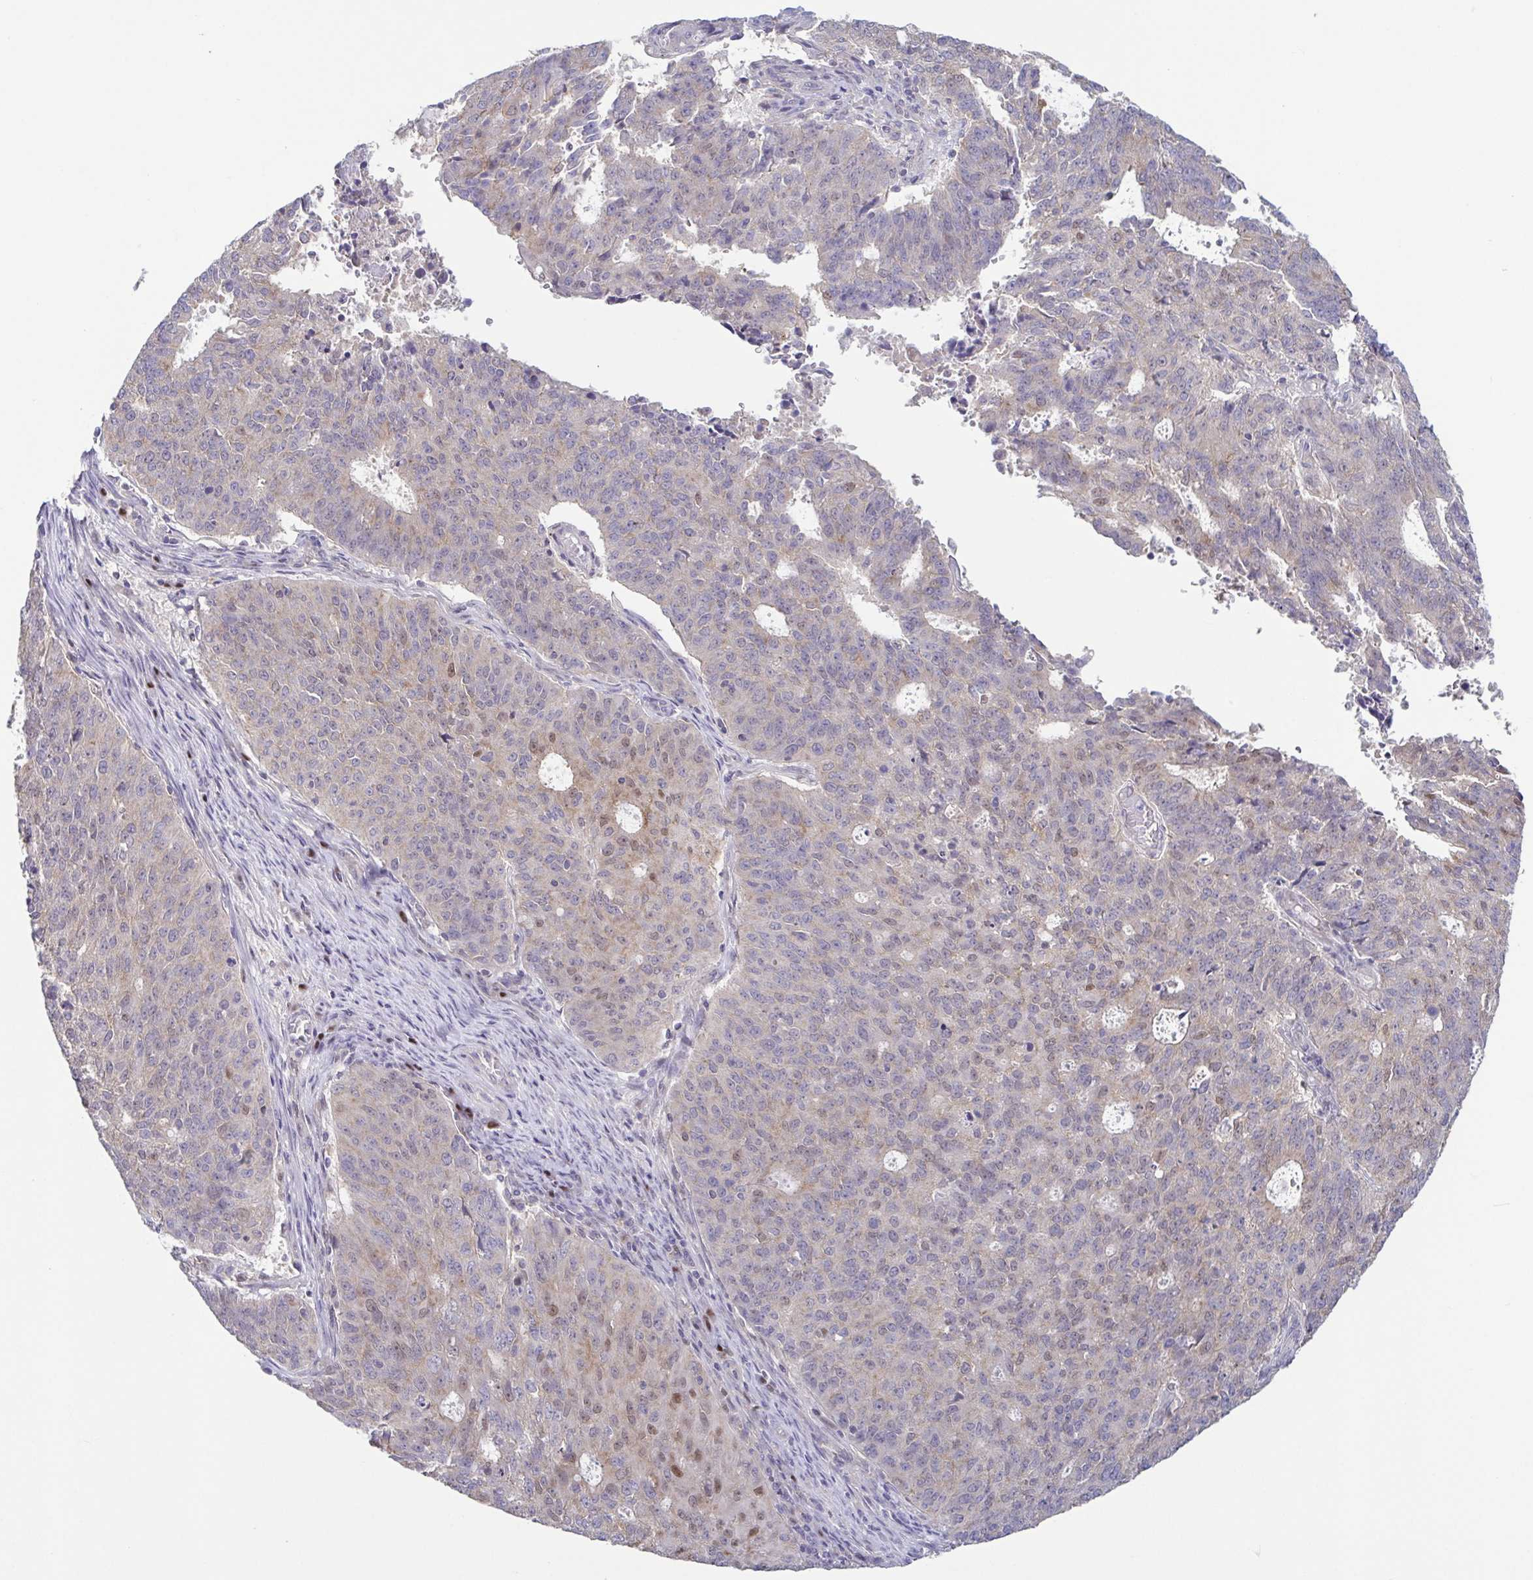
{"staining": {"intensity": "weak", "quantity": "<25%", "location": "nuclear"}, "tissue": "endometrial cancer", "cell_type": "Tumor cells", "image_type": "cancer", "snomed": [{"axis": "morphology", "description": "Adenocarcinoma, NOS"}, {"axis": "topography", "description": "Endometrium"}], "caption": "A high-resolution micrograph shows IHC staining of endometrial cancer (adenocarcinoma), which exhibits no significant positivity in tumor cells.", "gene": "UBE2Q1", "patient": {"sex": "female", "age": 82}}